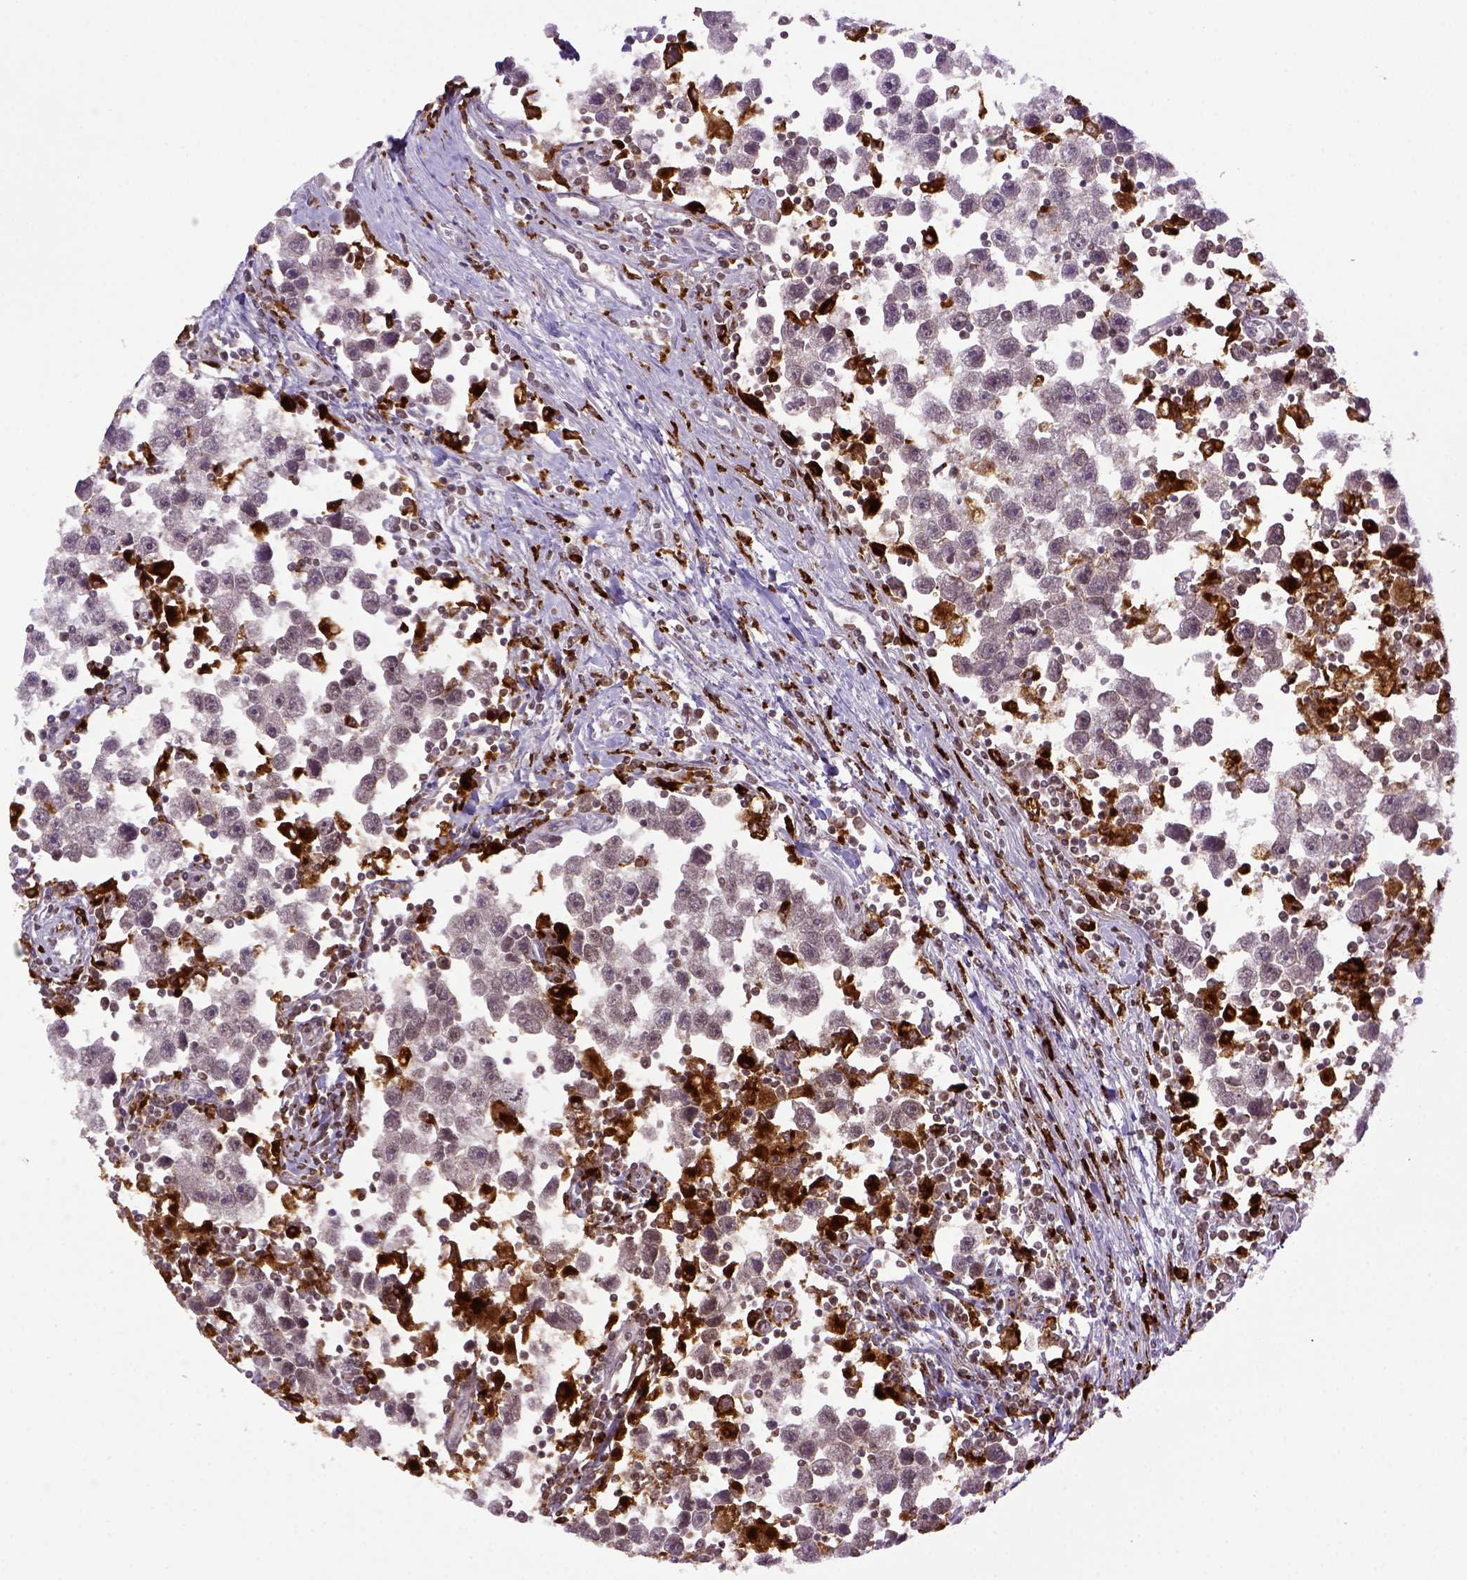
{"staining": {"intensity": "negative", "quantity": "none", "location": "none"}, "tissue": "testis cancer", "cell_type": "Tumor cells", "image_type": "cancer", "snomed": [{"axis": "morphology", "description": "Seminoma, NOS"}, {"axis": "topography", "description": "Testis"}], "caption": "High magnification brightfield microscopy of seminoma (testis) stained with DAB (3,3'-diaminobenzidine) (brown) and counterstained with hematoxylin (blue): tumor cells show no significant staining.", "gene": "CD68", "patient": {"sex": "male", "age": 30}}